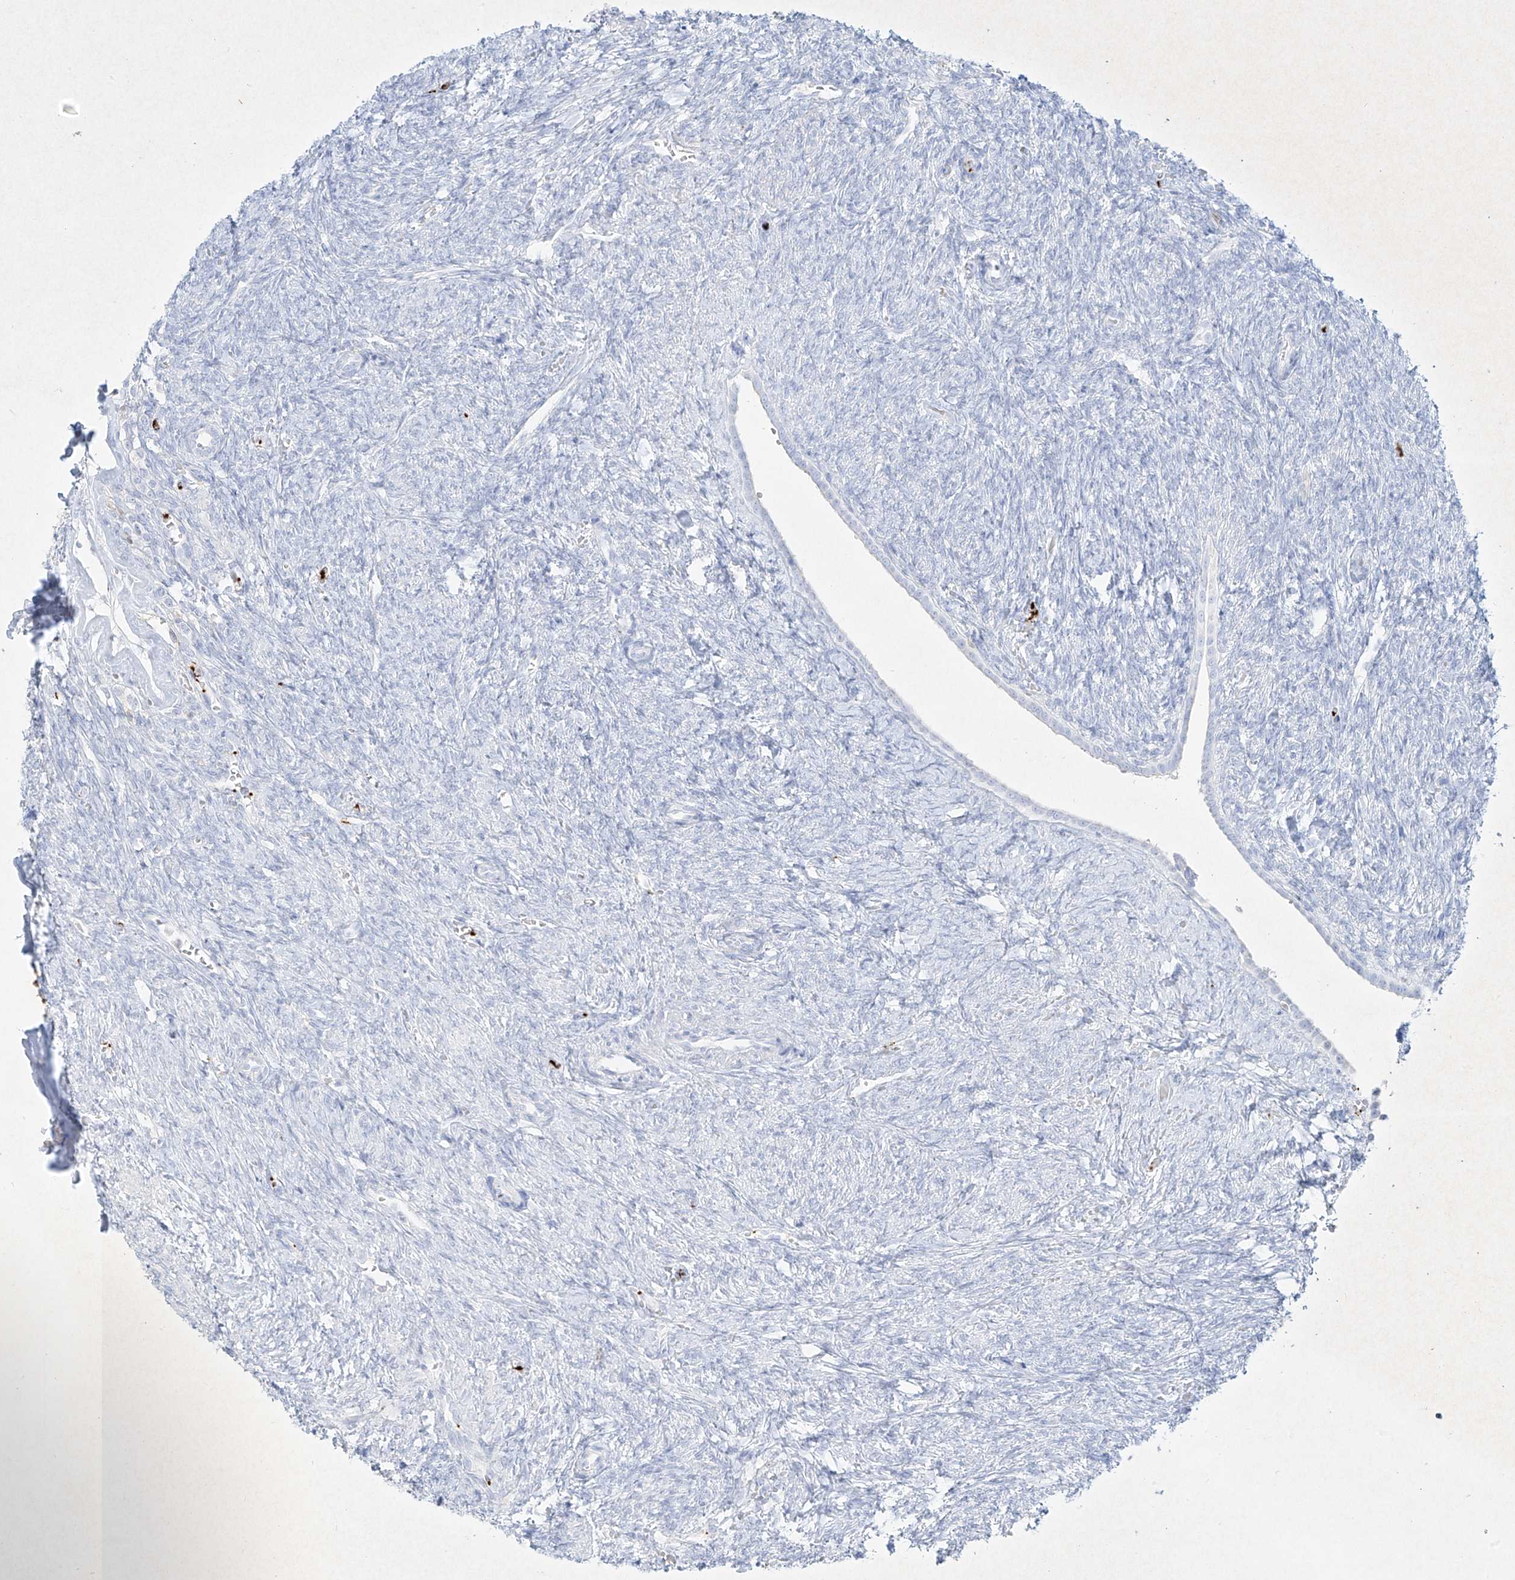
{"staining": {"intensity": "negative", "quantity": "none", "location": "none"}, "tissue": "ovary", "cell_type": "Follicle cells", "image_type": "normal", "snomed": [{"axis": "morphology", "description": "Normal tissue, NOS"}, {"axis": "topography", "description": "Ovary"}], "caption": "Unremarkable ovary was stained to show a protein in brown. There is no significant staining in follicle cells.", "gene": "PLEK", "patient": {"sex": "female", "age": 41}}